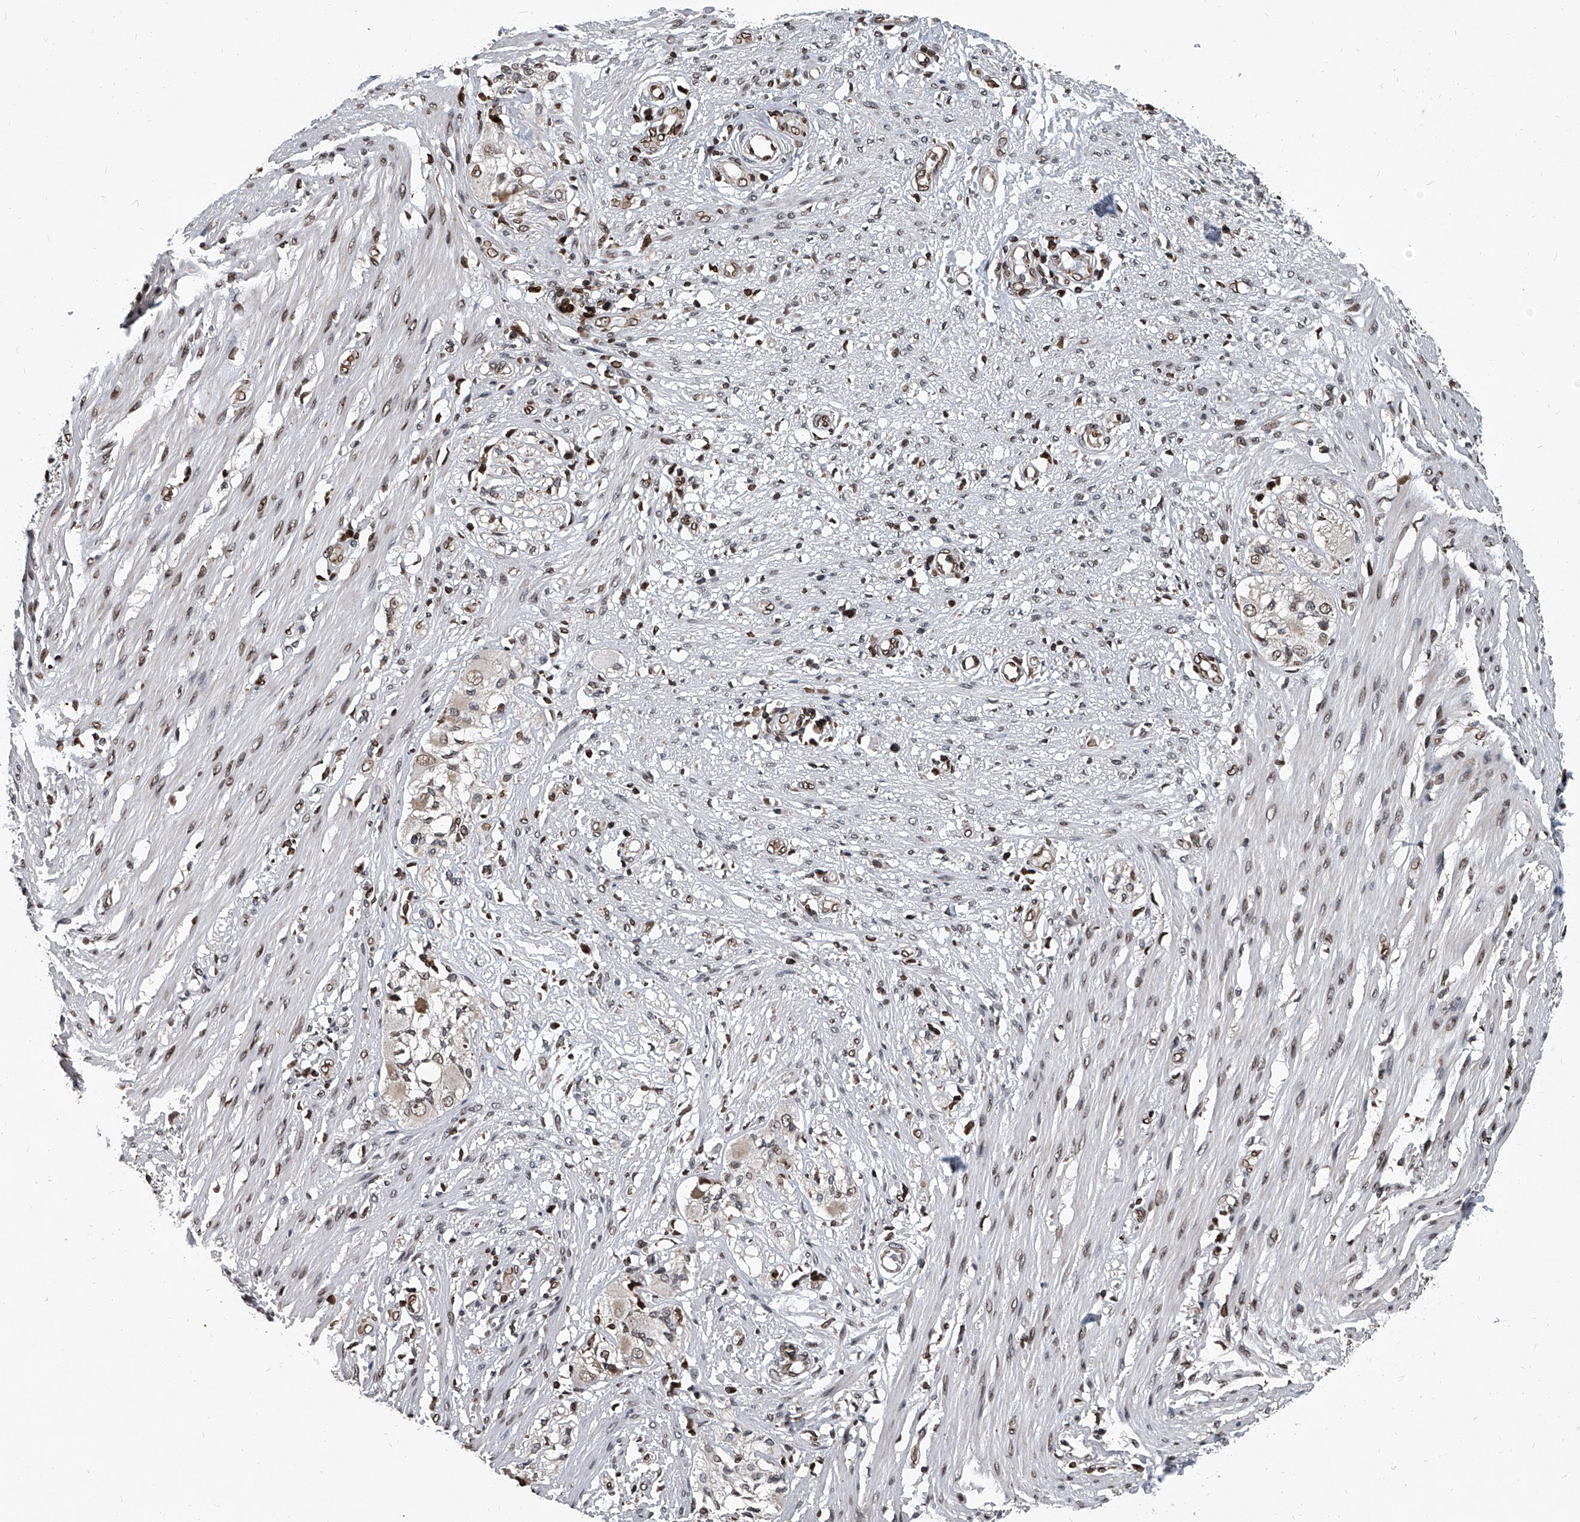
{"staining": {"intensity": "weak", "quantity": "25%-75%", "location": "cytoplasmic/membranous,nuclear"}, "tissue": "smooth muscle", "cell_type": "Smooth muscle cells", "image_type": "normal", "snomed": [{"axis": "morphology", "description": "Normal tissue, NOS"}, {"axis": "morphology", "description": "Adenocarcinoma, NOS"}, {"axis": "topography", "description": "Colon"}, {"axis": "topography", "description": "Peripheral nerve tissue"}], "caption": "The image exhibits staining of normal smooth muscle, revealing weak cytoplasmic/membranous,nuclear protein positivity (brown color) within smooth muscle cells. The protein of interest is shown in brown color, while the nuclei are stained blue.", "gene": "PHF20", "patient": {"sex": "male", "age": 14}}